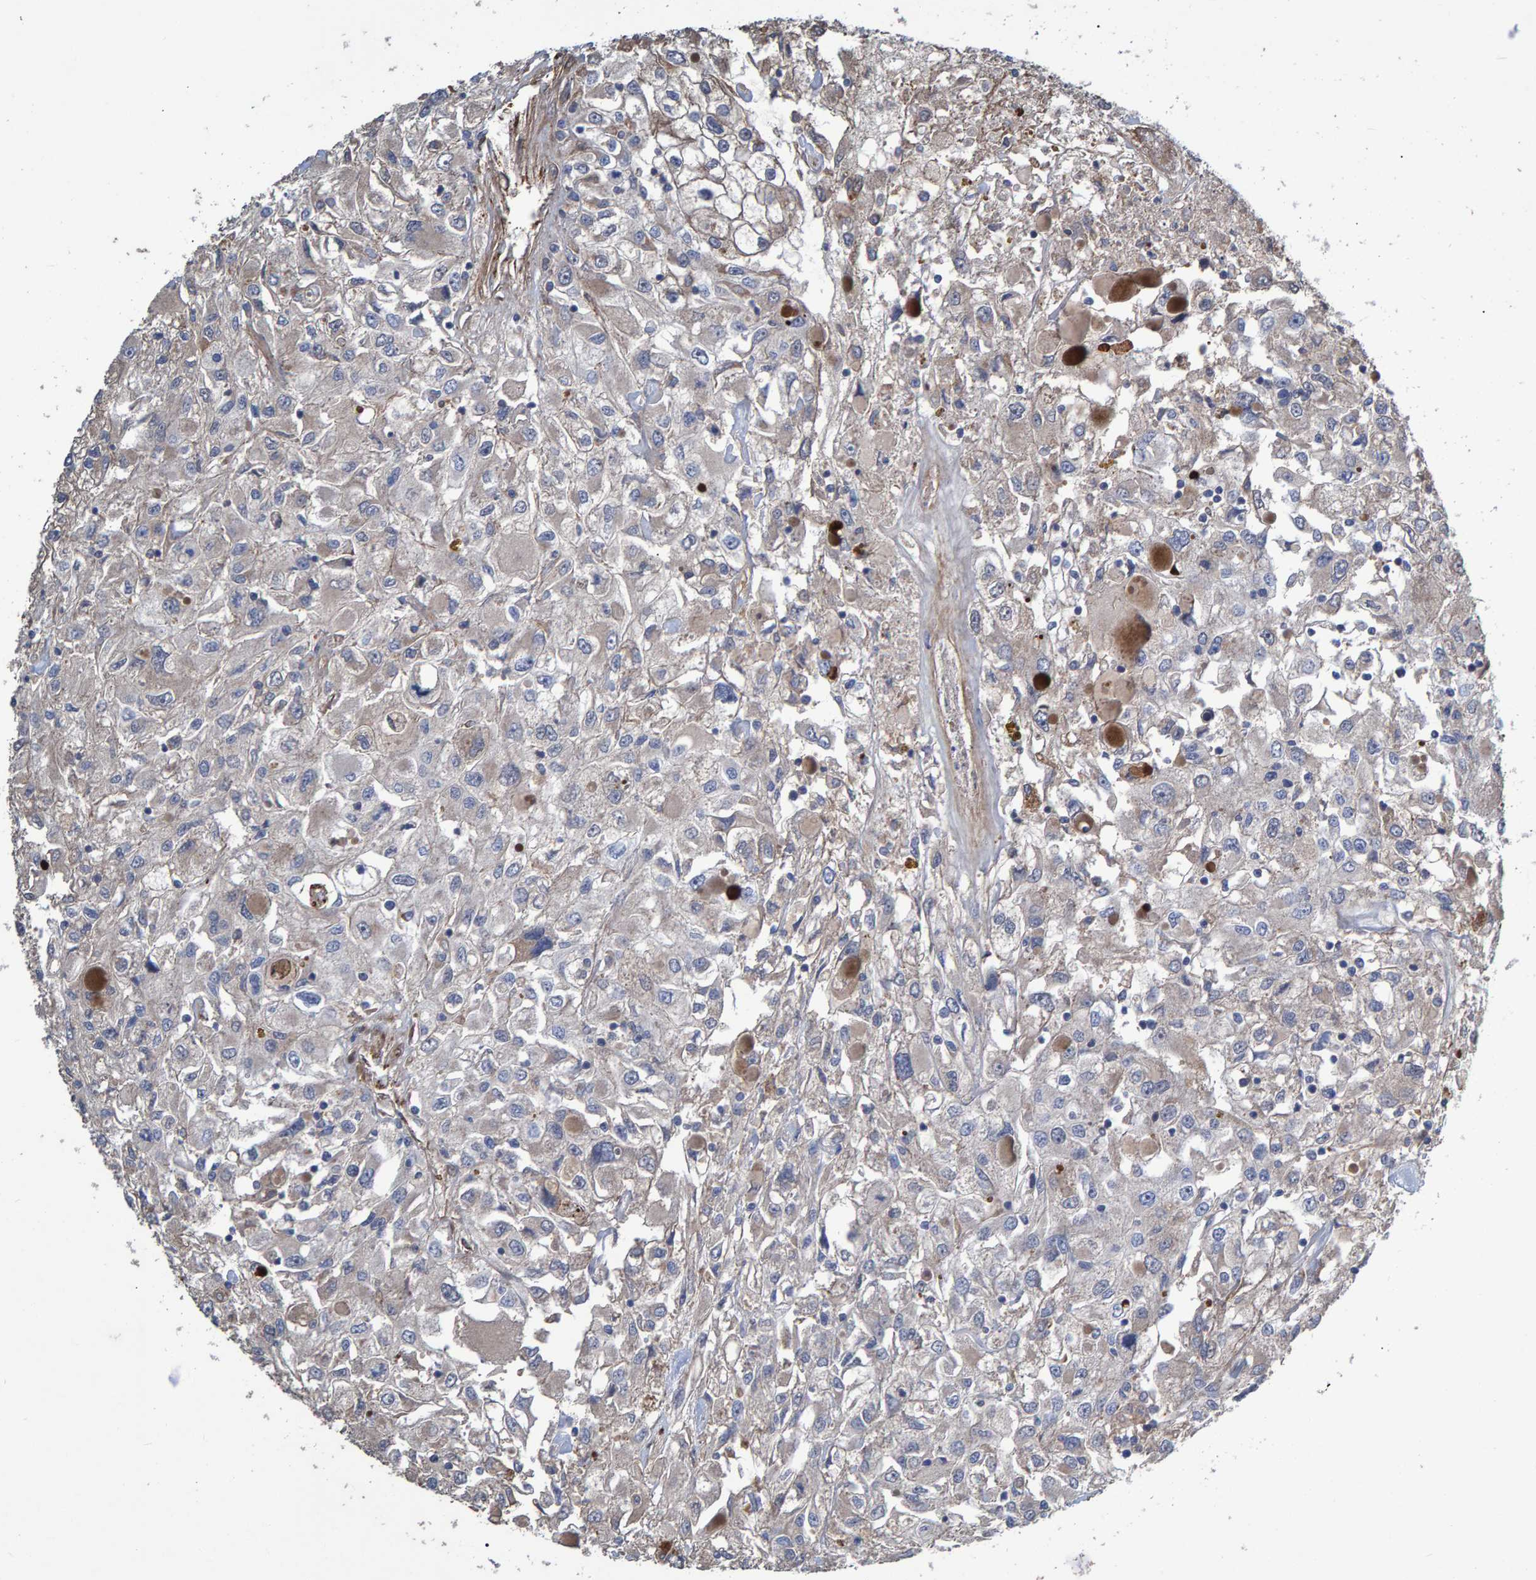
{"staining": {"intensity": "weak", "quantity": "<25%", "location": "cytoplasmic/membranous"}, "tissue": "renal cancer", "cell_type": "Tumor cells", "image_type": "cancer", "snomed": [{"axis": "morphology", "description": "Adenocarcinoma, NOS"}, {"axis": "topography", "description": "Kidney"}], "caption": "Tumor cells are negative for protein expression in human adenocarcinoma (renal). (Immunohistochemistry (ihc), brightfield microscopy, high magnification).", "gene": "SLIT2", "patient": {"sex": "female", "age": 52}}